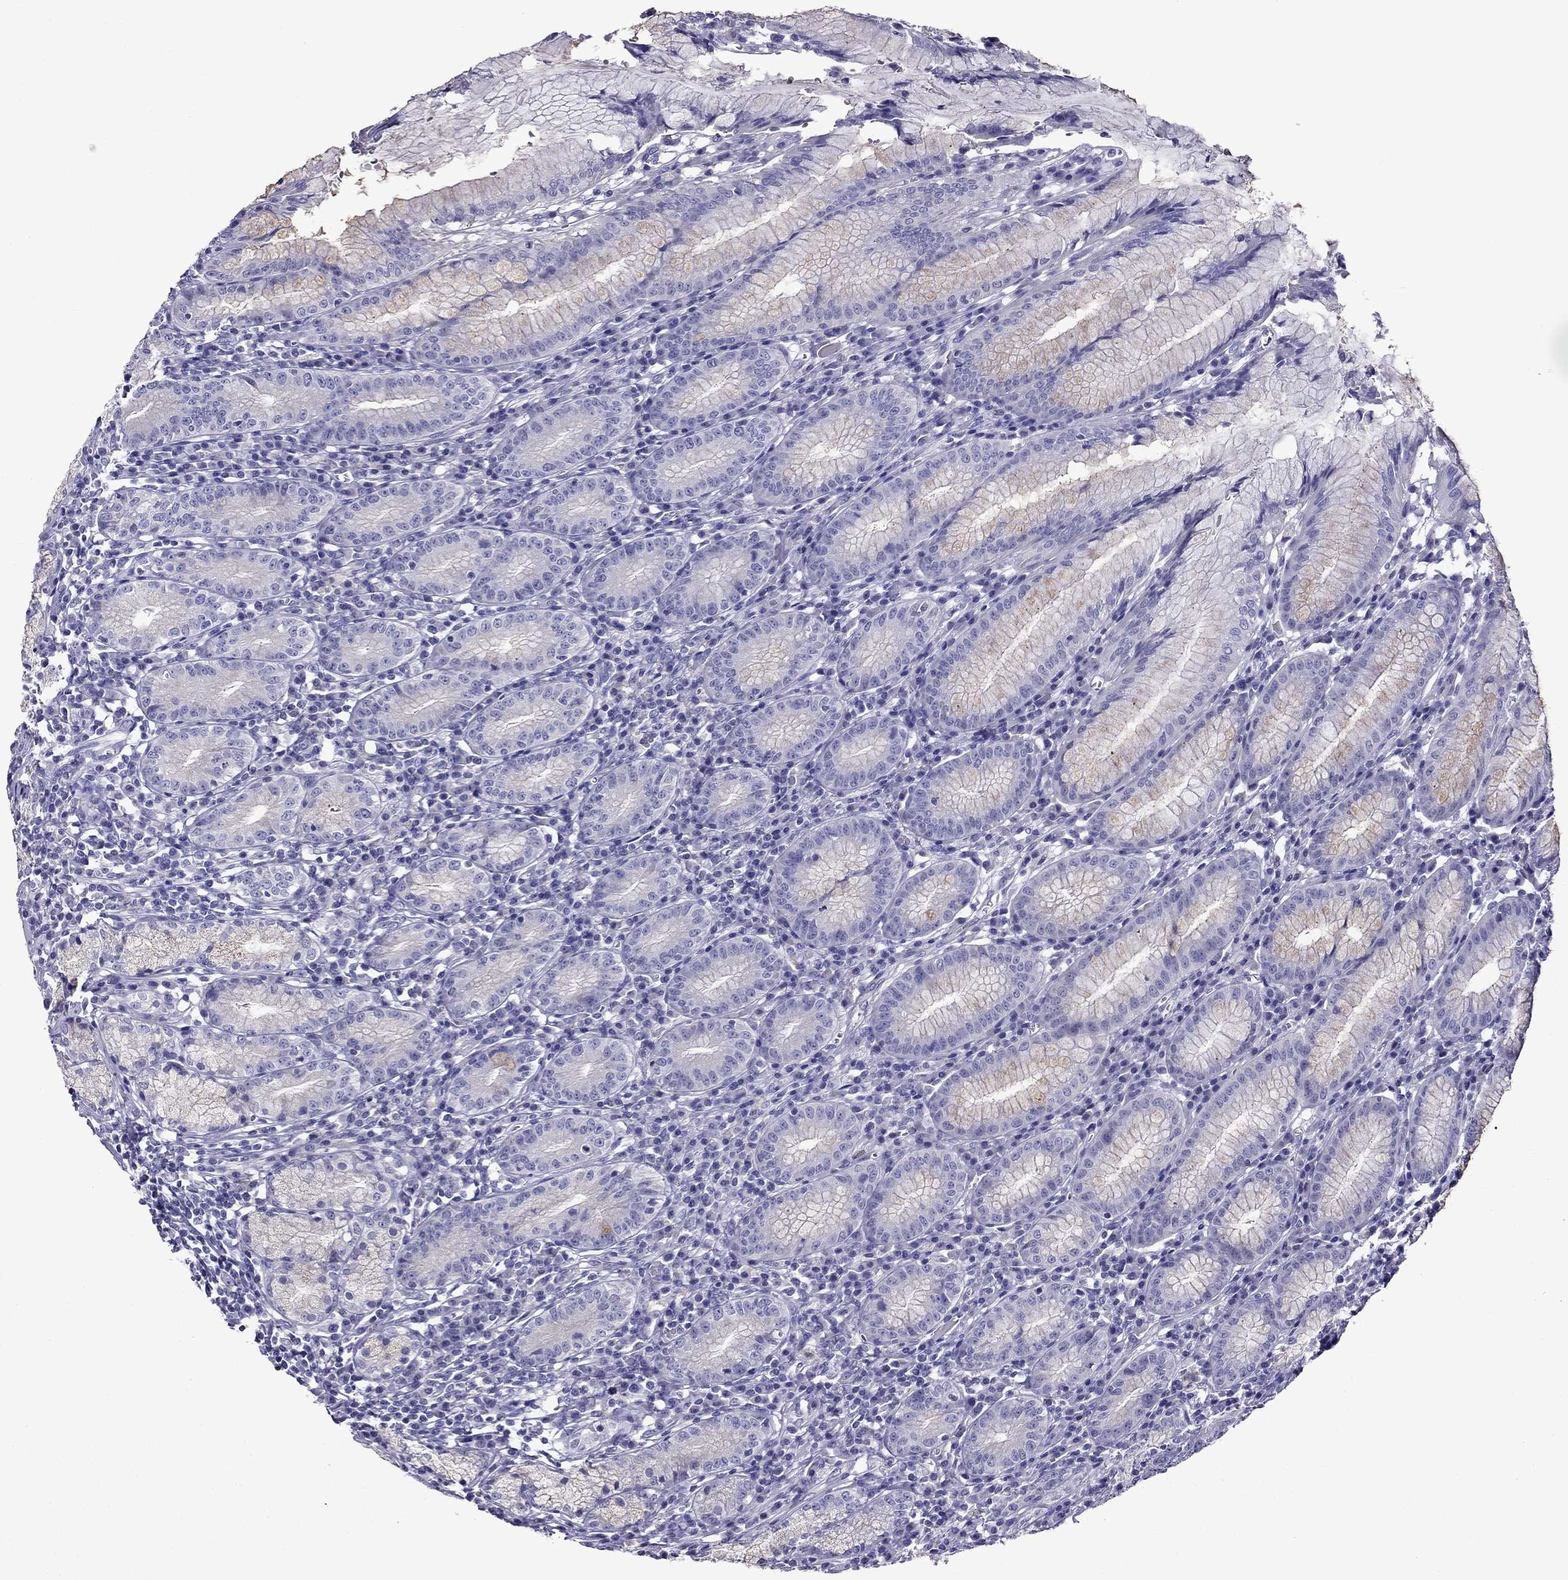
{"staining": {"intensity": "weak", "quantity": "25%-75%", "location": "cytoplasmic/membranous"}, "tissue": "stomach", "cell_type": "Glandular cells", "image_type": "normal", "snomed": [{"axis": "morphology", "description": "Normal tissue, NOS"}, {"axis": "topography", "description": "Stomach"}], "caption": "The image displays staining of normal stomach, revealing weak cytoplasmic/membranous protein positivity (brown color) within glandular cells.", "gene": "TDRD1", "patient": {"sex": "male", "age": 55}}